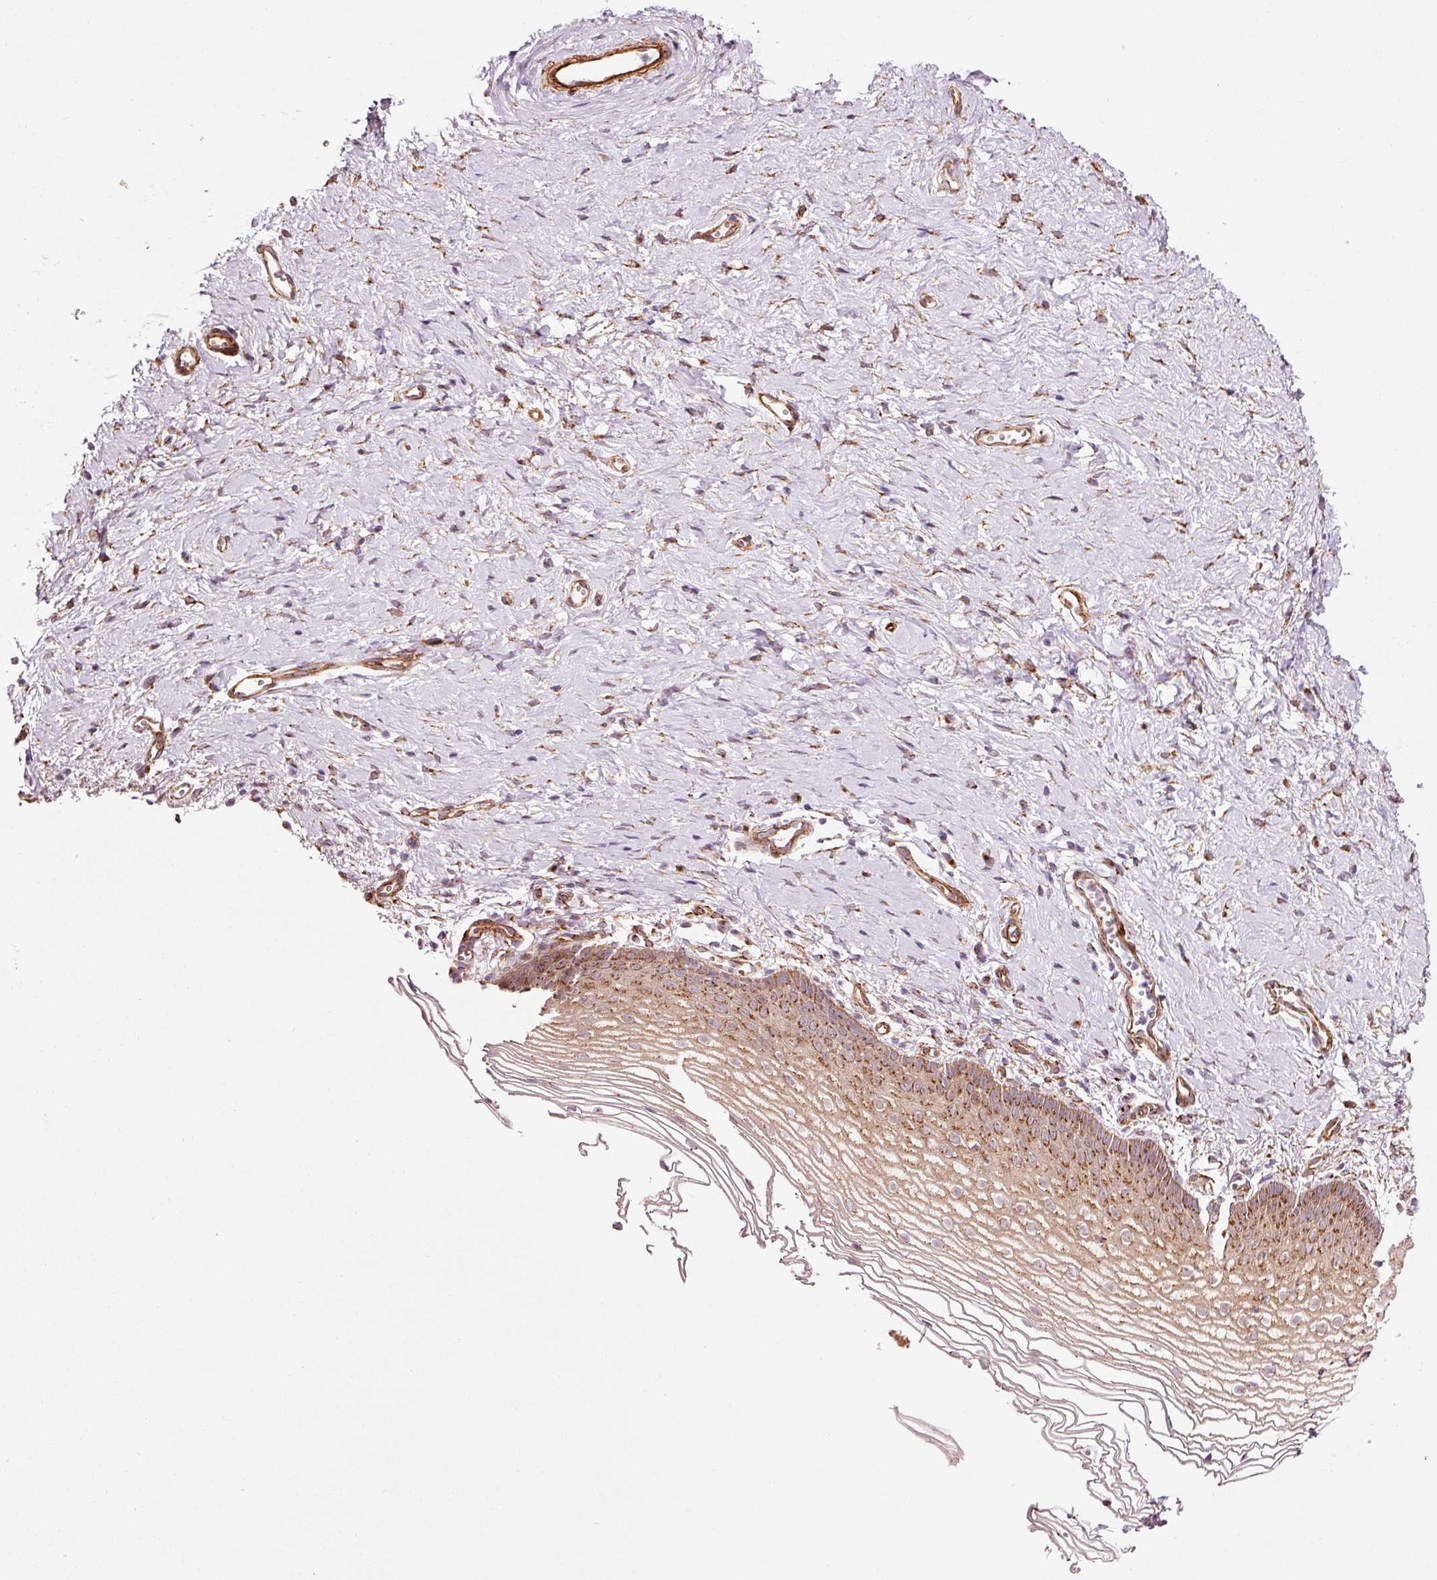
{"staining": {"intensity": "strong", "quantity": "25%-75%", "location": "cytoplasmic/membranous"}, "tissue": "vagina", "cell_type": "Squamous epithelial cells", "image_type": "normal", "snomed": [{"axis": "morphology", "description": "Normal tissue, NOS"}, {"axis": "topography", "description": "Vagina"}], "caption": "Immunohistochemical staining of normal human vagina demonstrates high levels of strong cytoplasmic/membranous staining in about 25%-75% of squamous epithelial cells.", "gene": "LIMK2", "patient": {"sex": "female", "age": 56}}